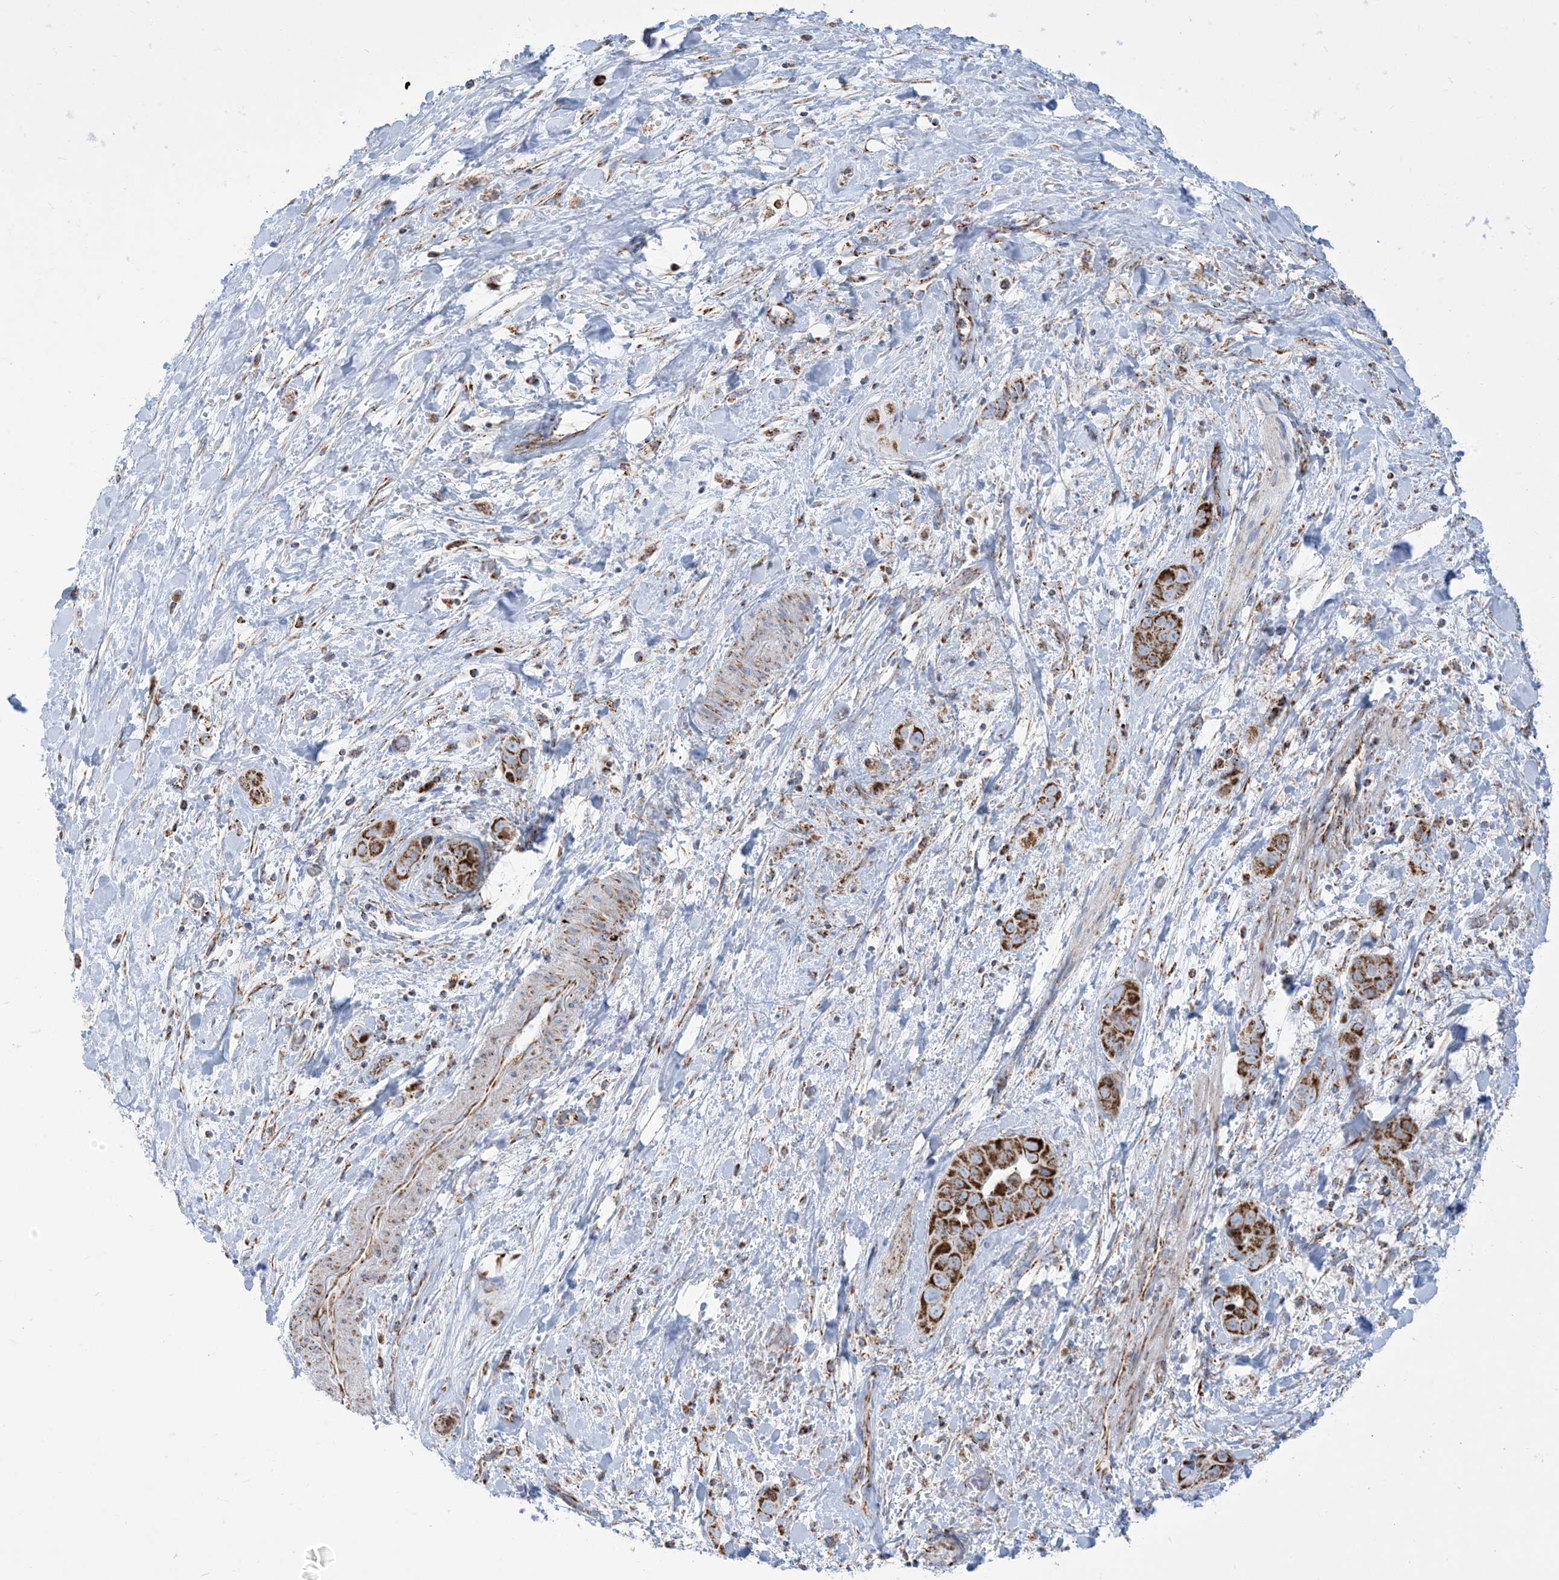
{"staining": {"intensity": "strong", "quantity": ">75%", "location": "cytoplasmic/membranous"}, "tissue": "liver cancer", "cell_type": "Tumor cells", "image_type": "cancer", "snomed": [{"axis": "morphology", "description": "Cholangiocarcinoma"}, {"axis": "topography", "description": "Liver"}], "caption": "IHC of human liver cancer (cholangiocarcinoma) displays high levels of strong cytoplasmic/membranous expression in approximately >75% of tumor cells.", "gene": "SAMM50", "patient": {"sex": "female", "age": 52}}